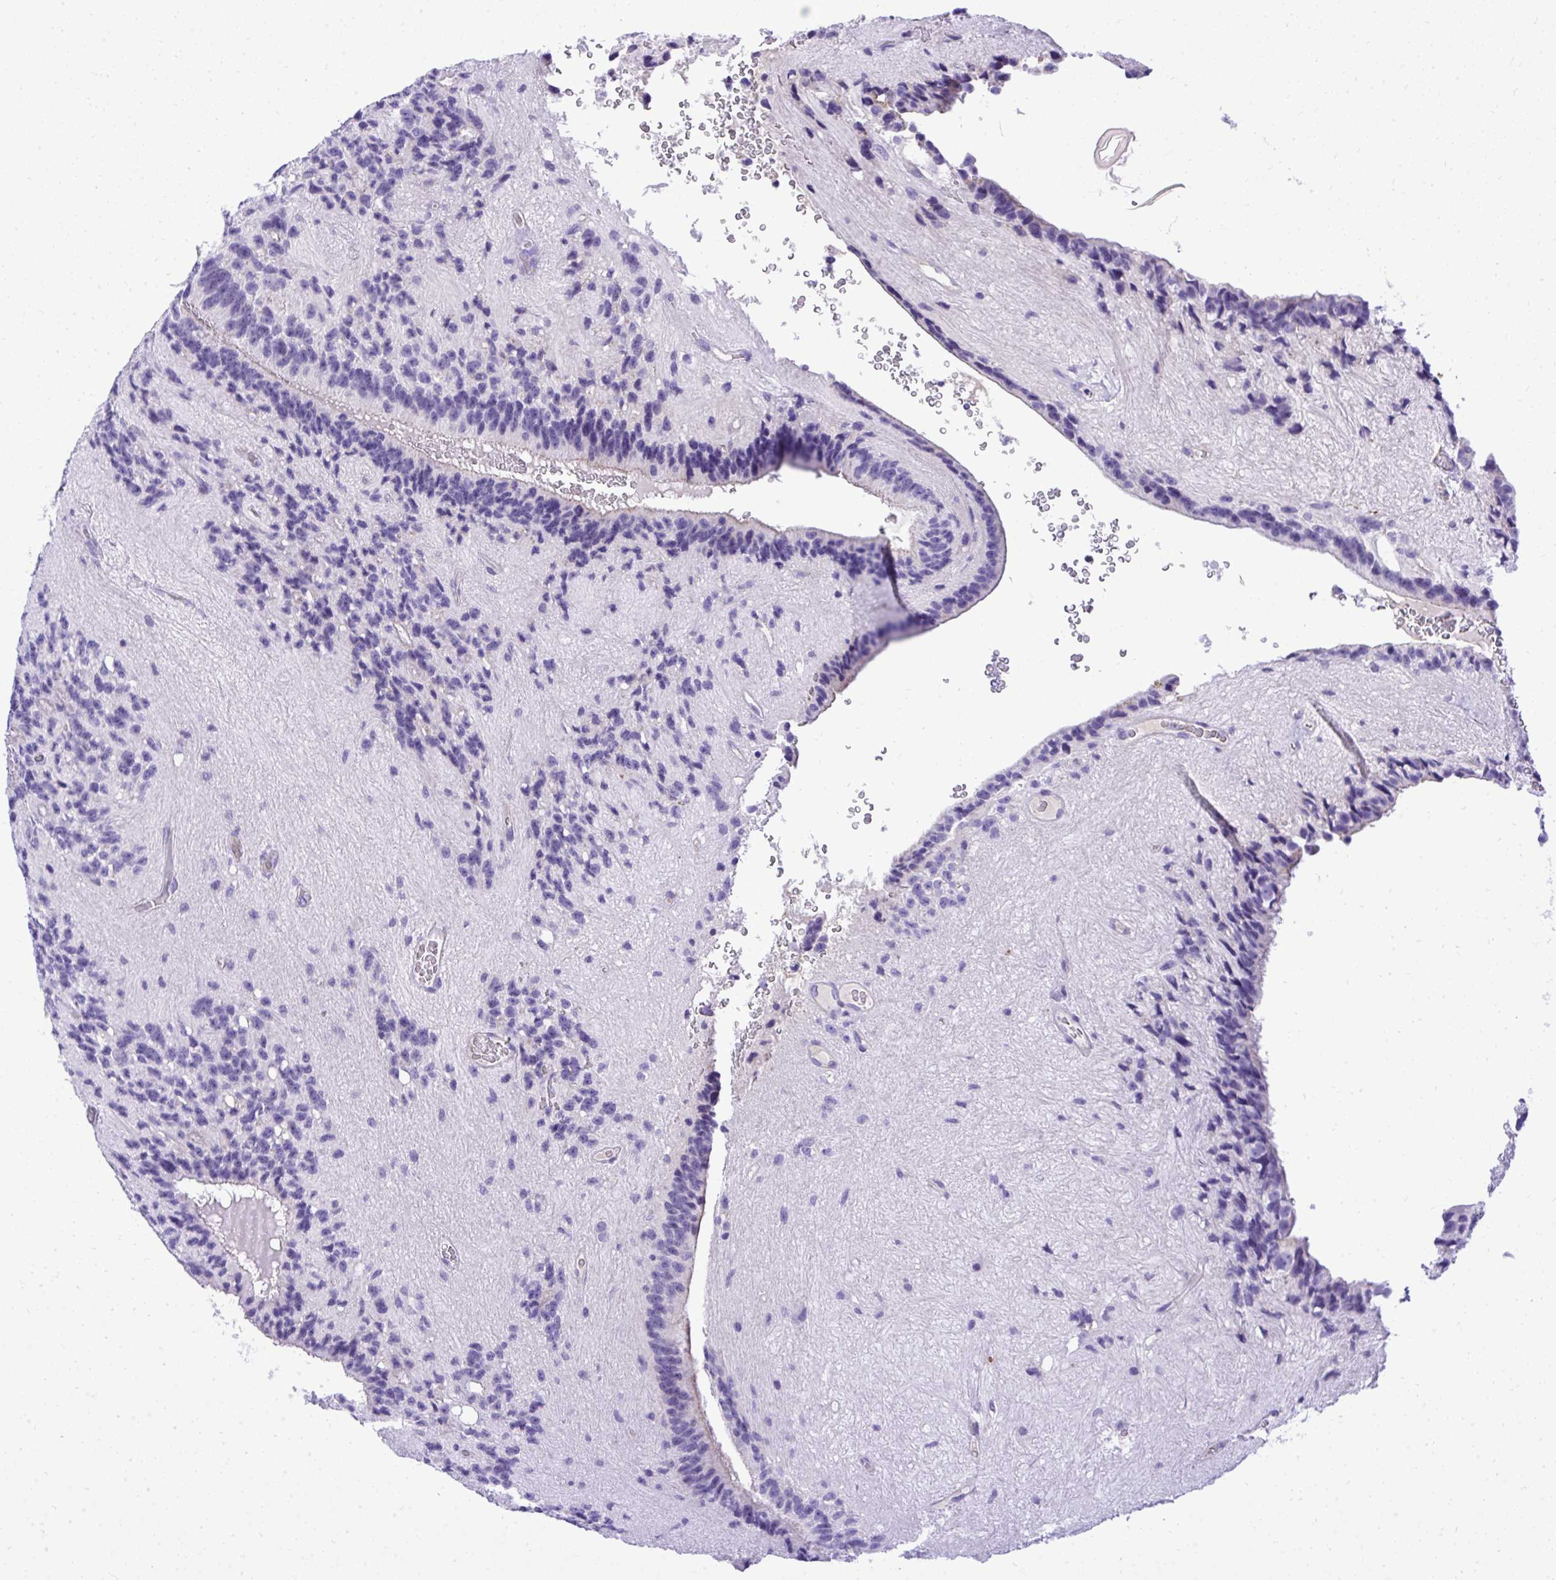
{"staining": {"intensity": "negative", "quantity": "none", "location": "none"}, "tissue": "glioma", "cell_type": "Tumor cells", "image_type": "cancer", "snomed": [{"axis": "morphology", "description": "Glioma, malignant, Low grade"}, {"axis": "topography", "description": "Brain"}], "caption": "Tumor cells are negative for brown protein staining in glioma.", "gene": "ST6GALNAC3", "patient": {"sex": "male", "age": 31}}